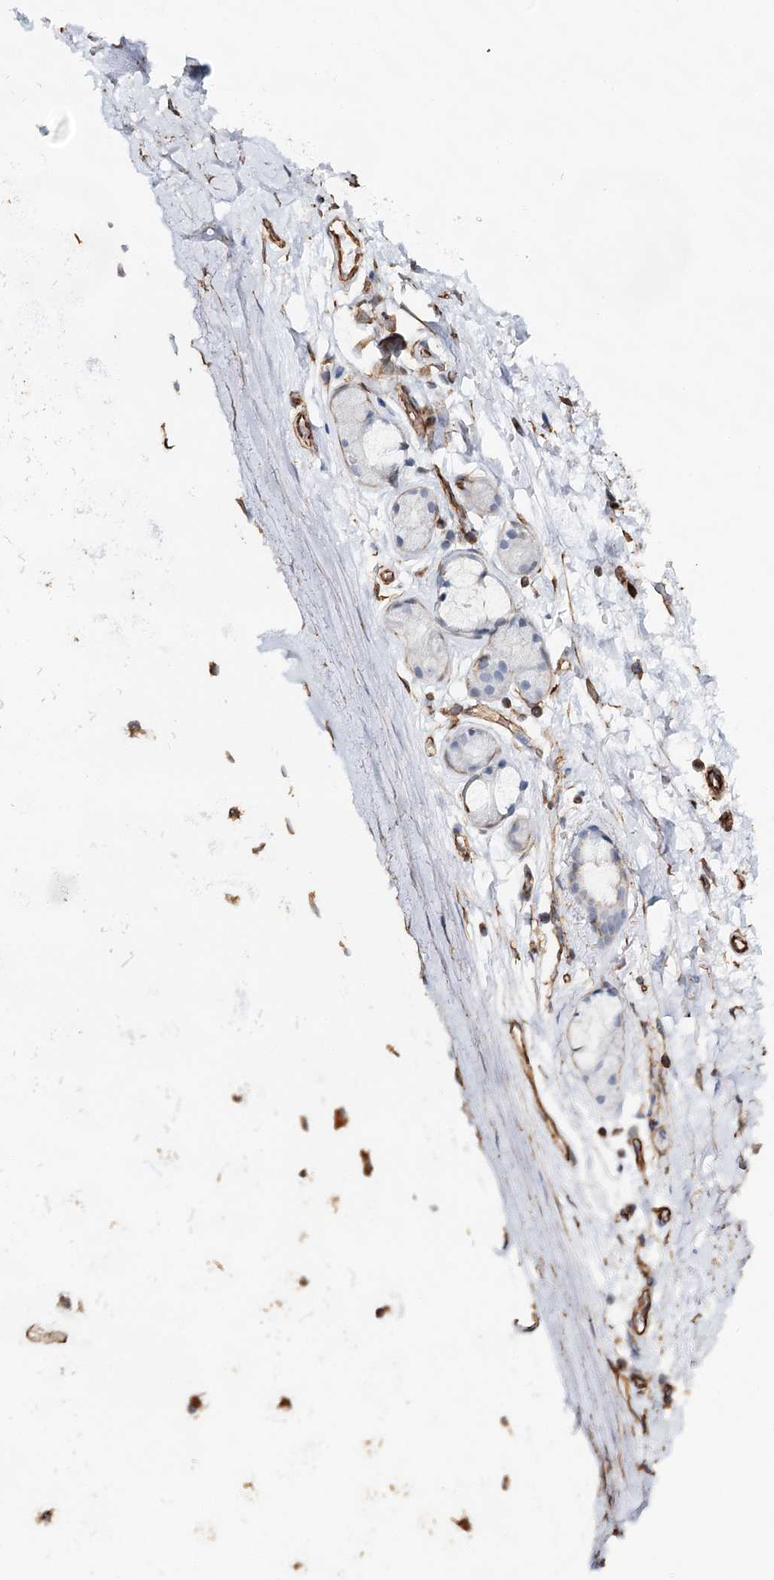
{"staining": {"intensity": "moderate", "quantity": ">75%", "location": "cytoplasmic/membranous"}, "tissue": "adipose tissue", "cell_type": "Adipocytes", "image_type": "normal", "snomed": [{"axis": "morphology", "description": "Normal tissue, NOS"}, {"axis": "topography", "description": "Lymph node"}, {"axis": "topography", "description": "Bronchus"}], "caption": "Adipose tissue stained with IHC demonstrates moderate cytoplasmic/membranous staining in approximately >75% of adipocytes. The protein of interest is shown in brown color, while the nuclei are stained blue.", "gene": "SYNPO", "patient": {"sex": "male", "age": 63}}